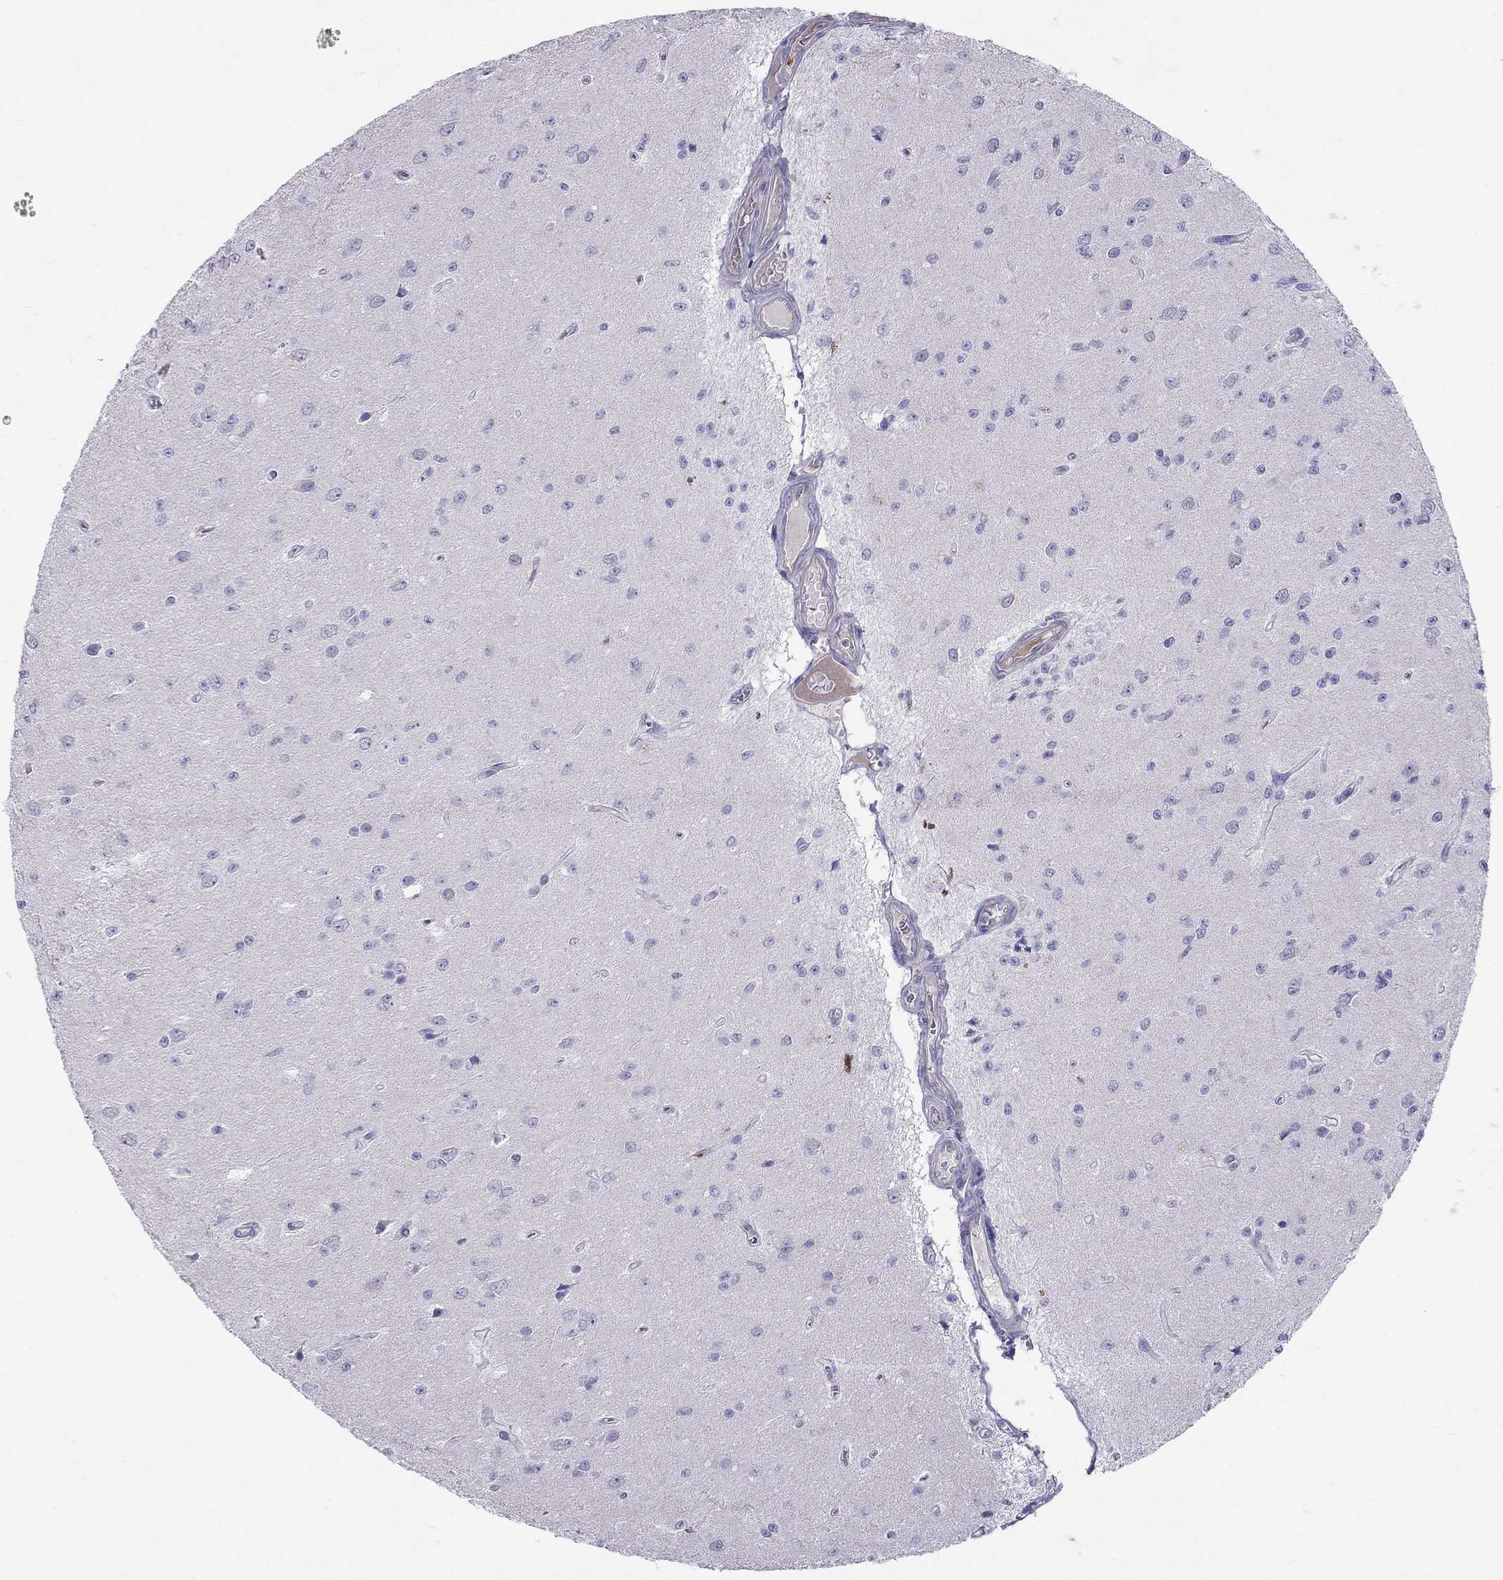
{"staining": {"intensity": "negative", "quantity": "none", "location": "none"}, "tissue": "glioma", "cell_type": "Tumor cells", "image_type": "cancer", "snomed": [{"axis": "morphology", "description": "Glioma, malignant, Low grade"}, {"axis": "topography", "description": "Brain"}], "caption": "This is an IHC micrograph of human glioma. There is no staining in tumor cells.", "gene": "SPINT4", "patient": {"sex": "female", "age": 45}}